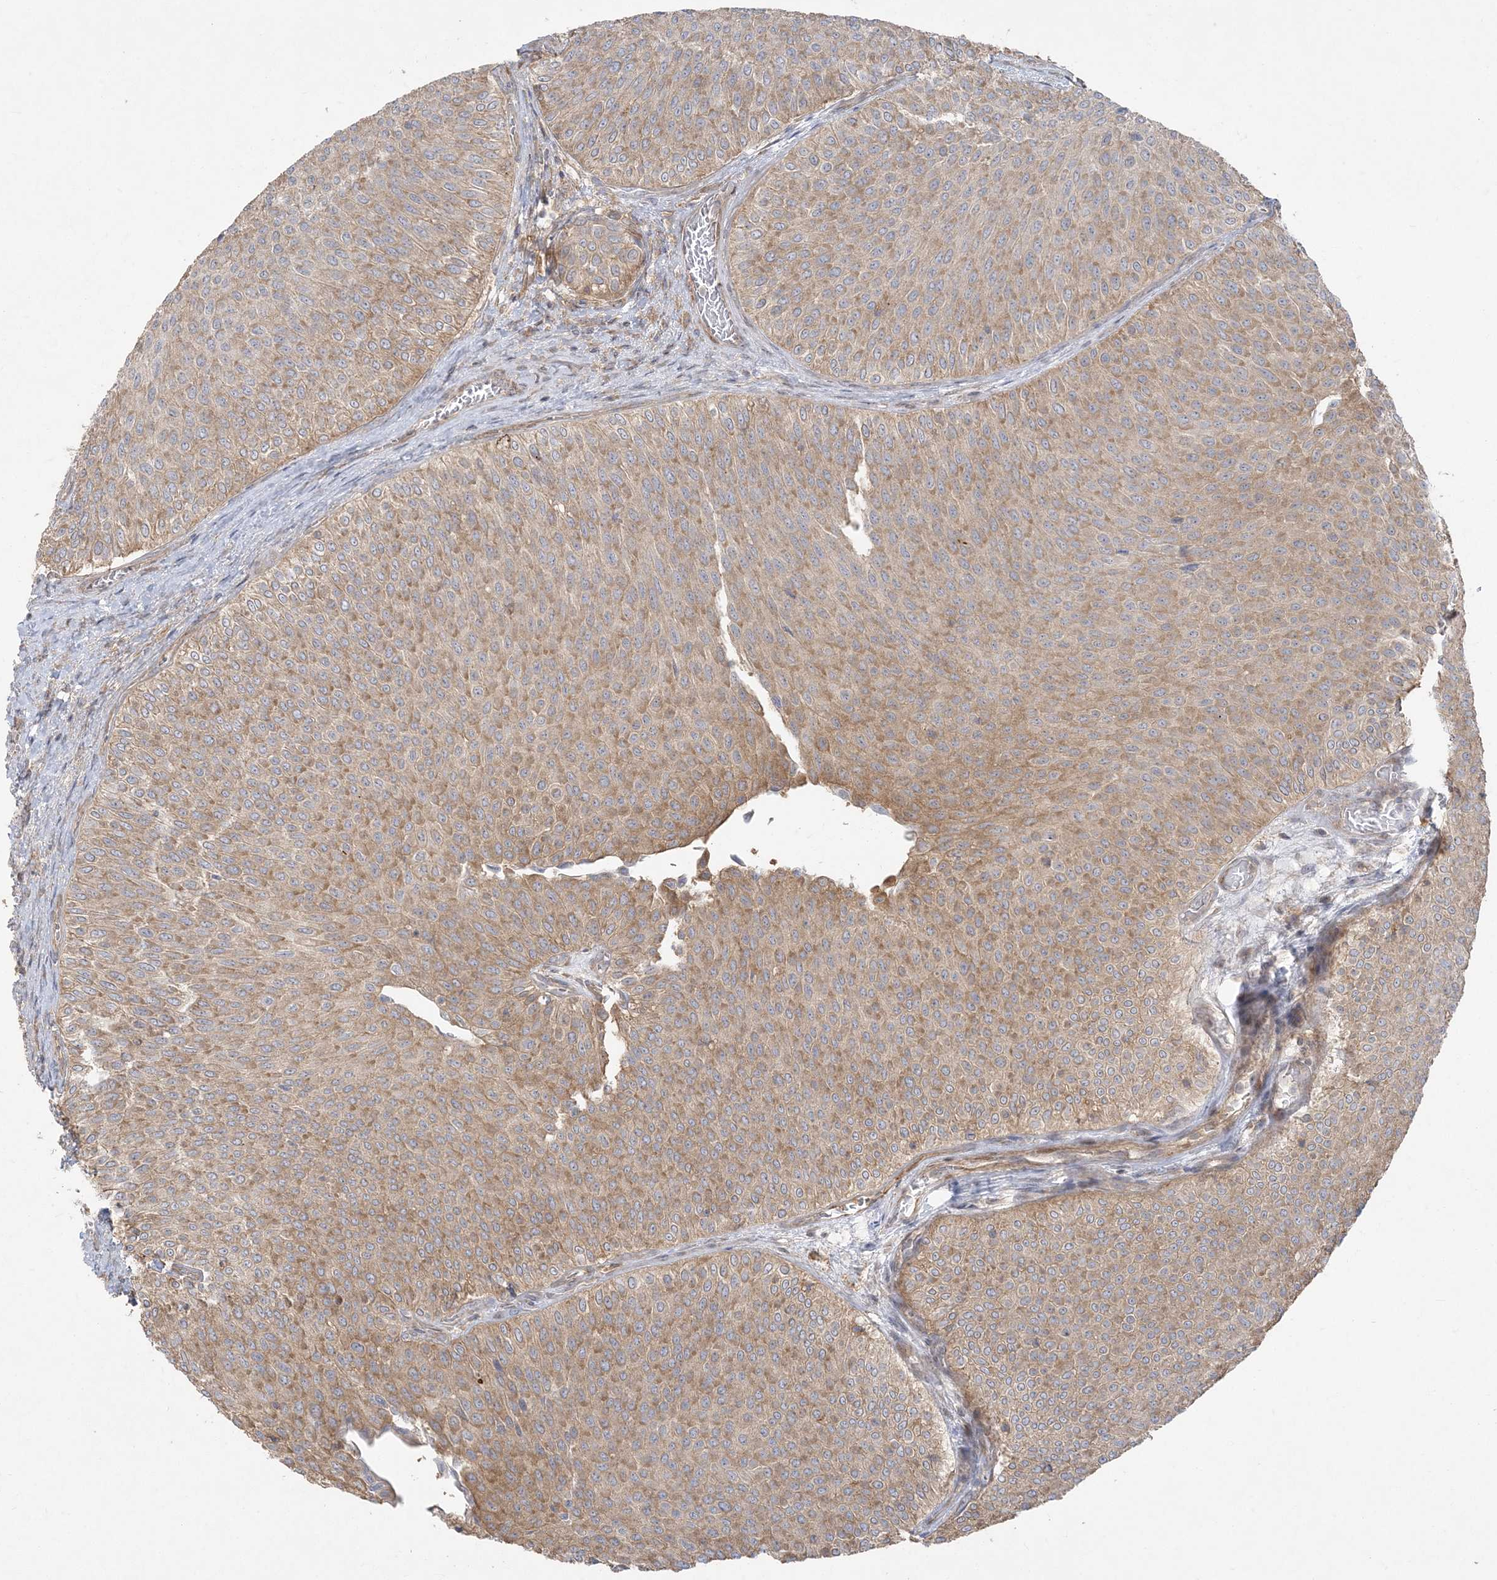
{"staining": {"intensity": "moderate", "quantity": ">75%", "location": "cytoplasmic/membranous"}, "tissue": "urothelial cancer", "cell_type": "Tumor cells", "image_type": "cancer", "snomed": [{"axis": "morphology", "description": "Urothelial carcinoma, Low grade"}, {"axis": "topography", "description": "Urinary bladder"}], "caption": "A medium amount of moderate cytoplasmic/membranous staining is seen in approximately >75% of tumor cells in low-grade urothelial carcinoma tissue. (Stains: DAB in brown, nuclei in blue, Microscopy: brightfield microscopy at high magnification).", "gene": "ZC3H6", "patient": {"sex": "male", "age": 78}}